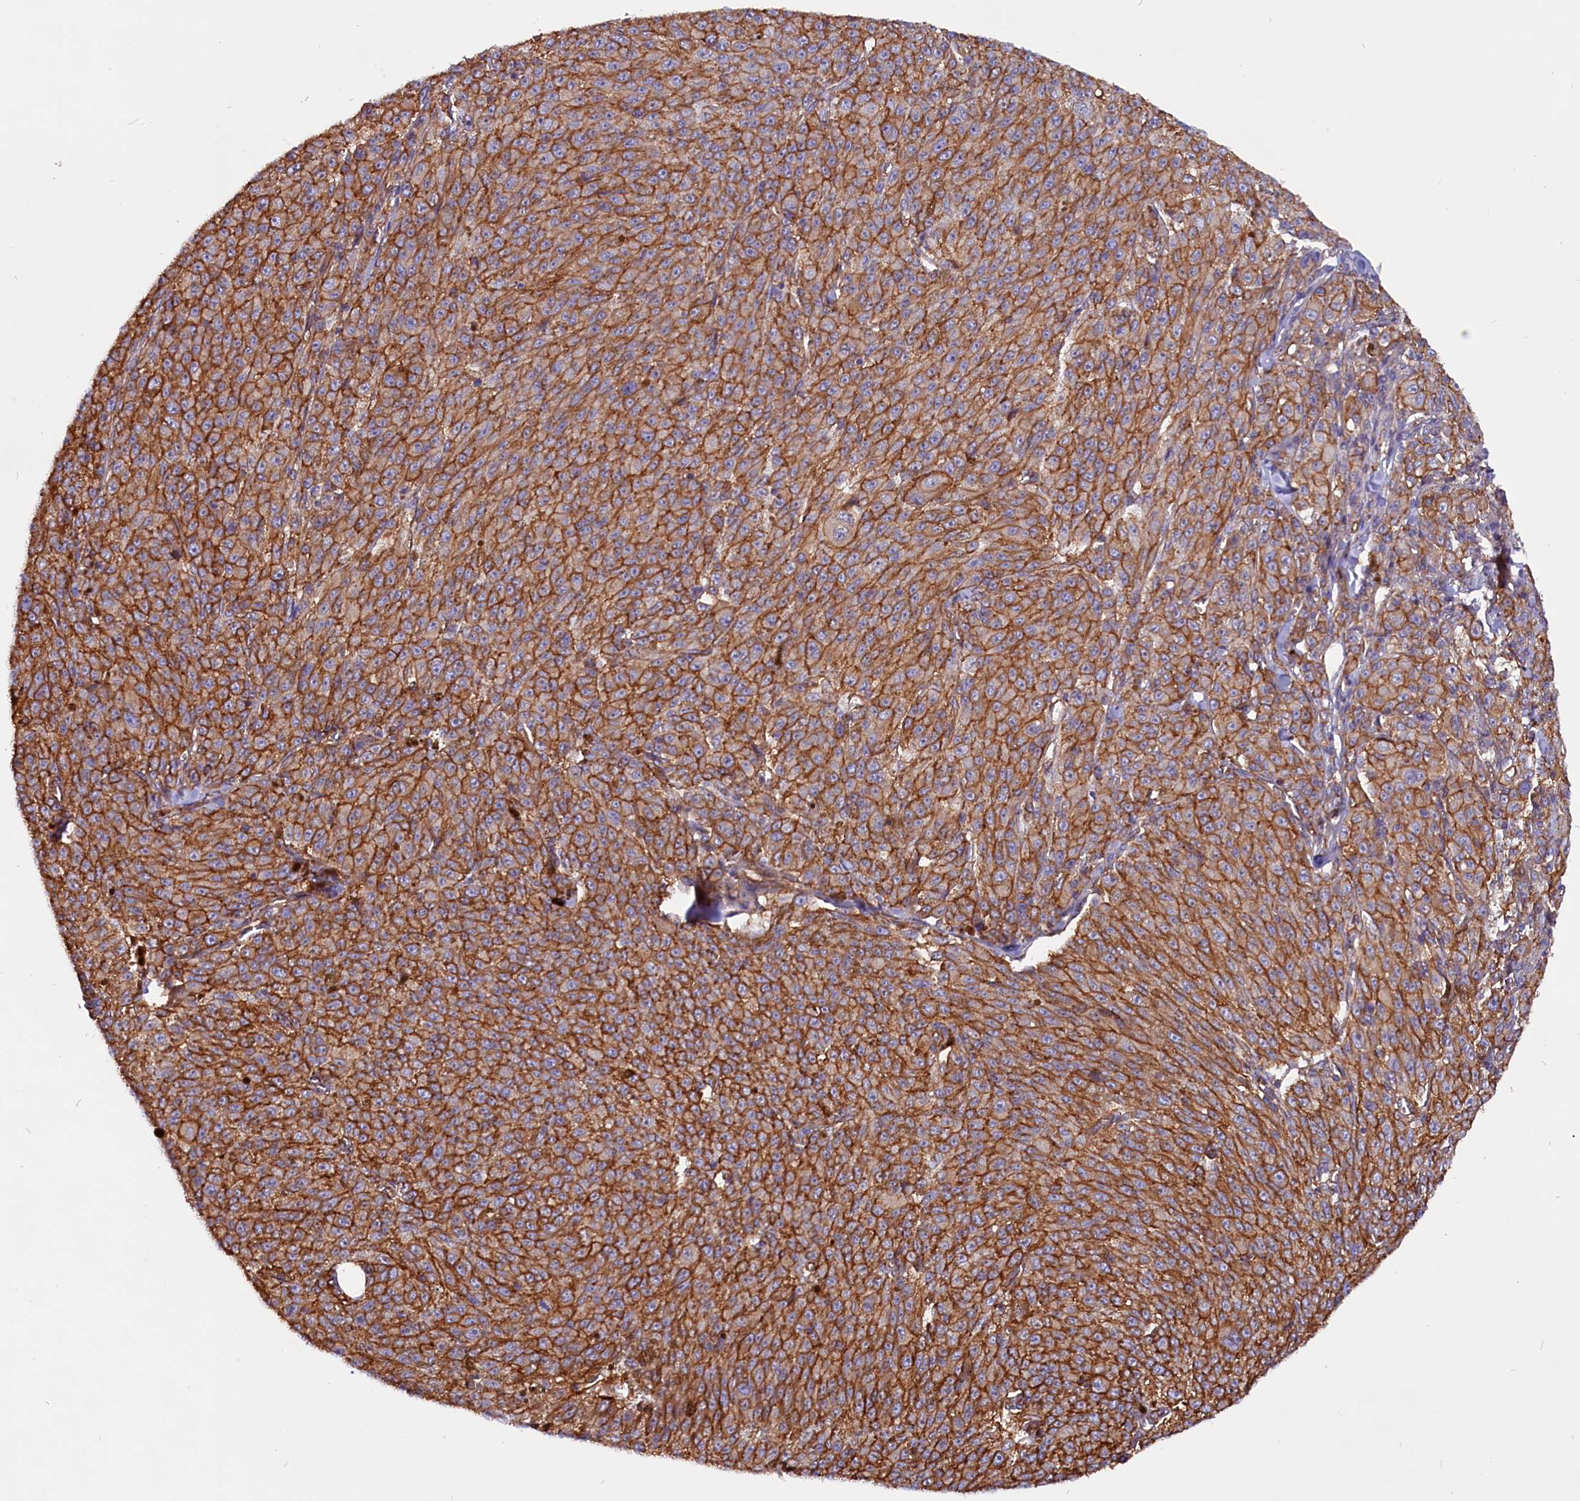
{"staining": {"intensity": "moderate", "quantity": ">75%", "location": "cytoplasmic/membranous"}, "tissue": "melanoma", "cell_type": "Tumor cells", "image_type": "cancer", "snomed": [{"axis": "morphology", "description": "Malignant melanoma, NOS"}, {"axis": "topography", "description": "Skin"}], "caption": "Moderate cytoplasmic/membranous positivity is seen in about >75% of tumor cells in malignant melanoma. Using DAB (3,3'-diaminobenzidine) (brown) and hematoxylin (blue) stains, captured at high magnification using brightfield microscopy.", "gene": "ZNF749", "patient": {"sex": "female", "age": 52}}